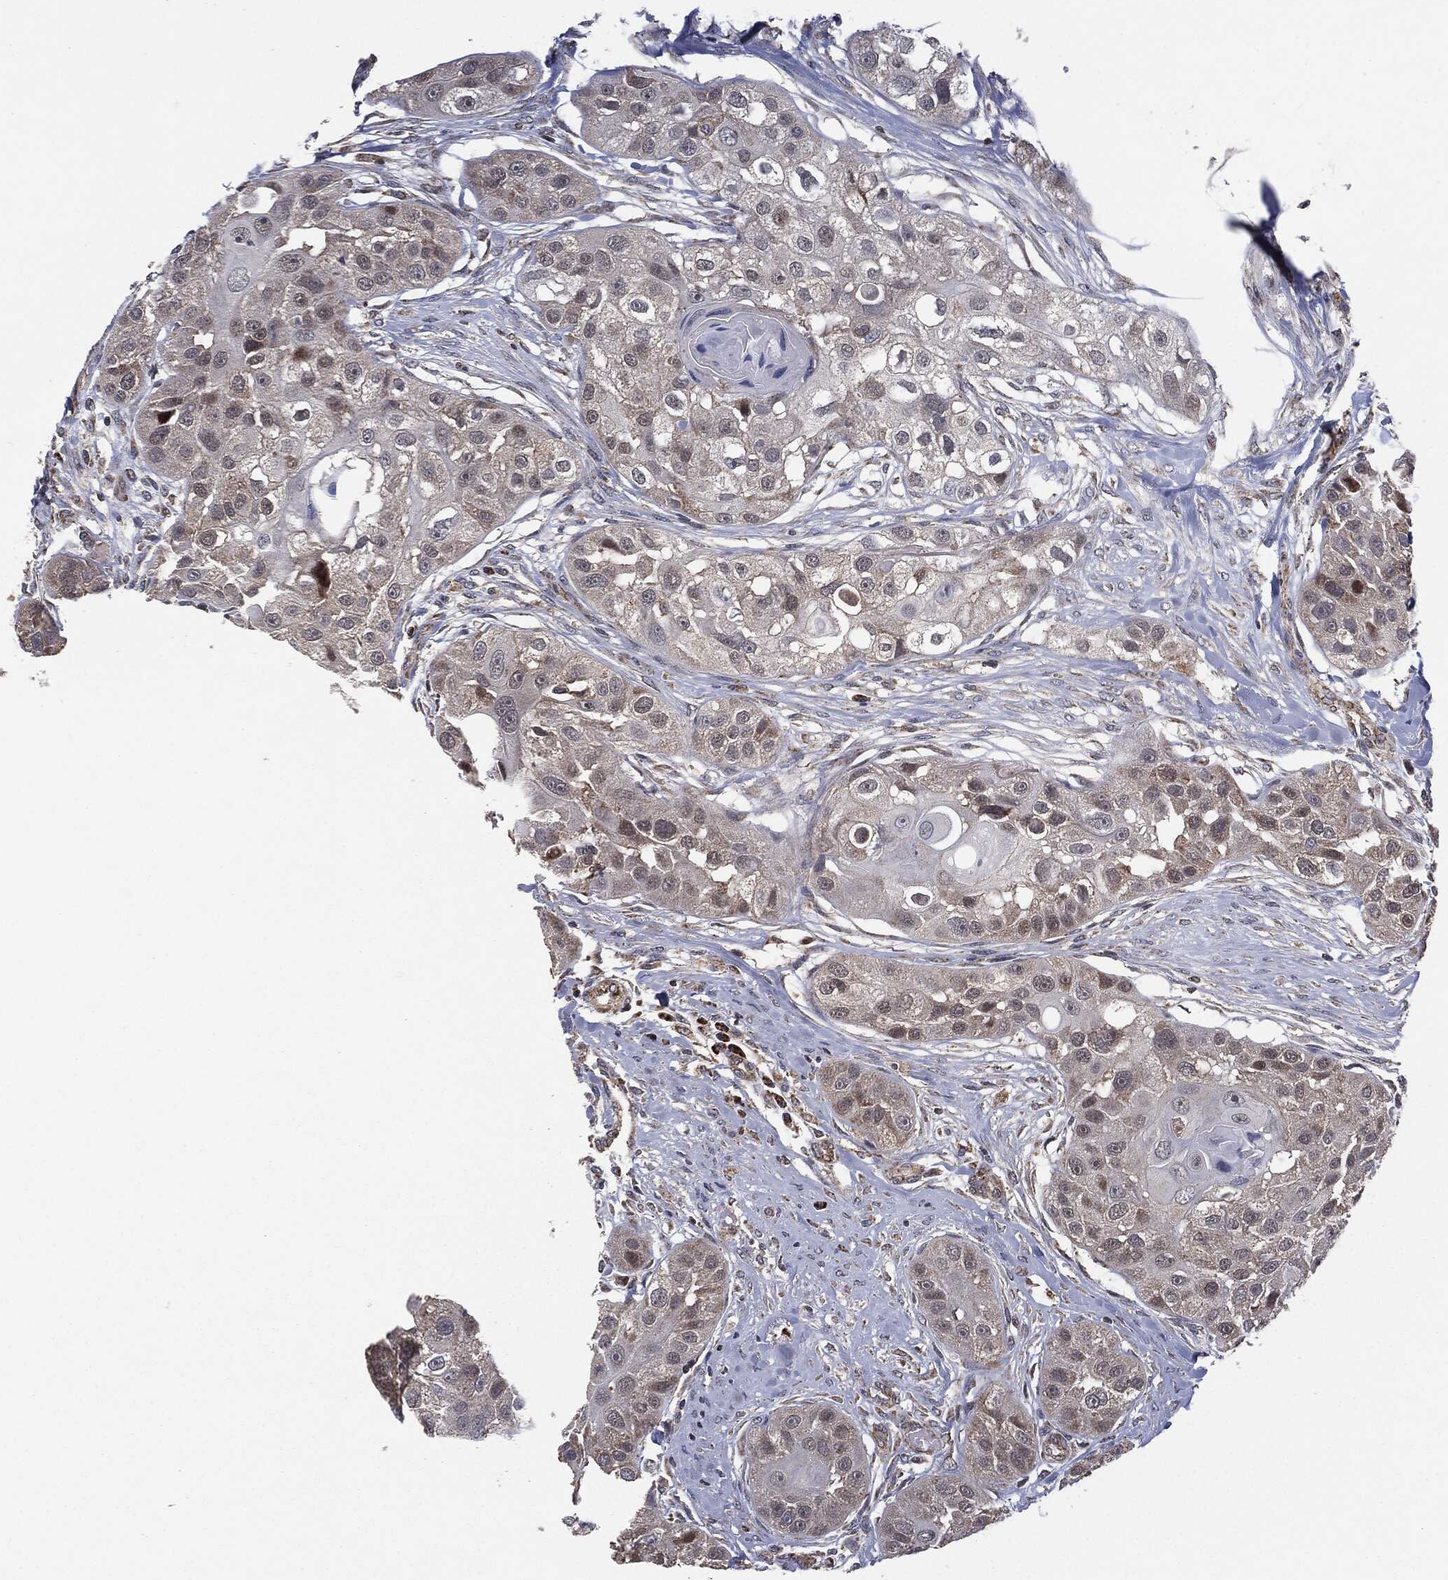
{"staining": {"intensity": "negative", "quantity": "none", "location": "none"}, "tissue": "head and neck cancer", "cell_type": "Tumor cells", "image_type": "cancer", "snomed": [{"axis": "morphology", "description": "Normal tissue, NOS"}, {"axis": "morphology", "description": "Squamous cell carcinoma, NOS"}, {"axis": "topography", "description": "Skeletal muscle"}, {"axis": "topography", "description": "Head-Neck"}], "caption": "Head and neck cancer (squamous cell carcinoma) stained for a protein using immunohistochemistry exhibits no staining tumor cells.", "gene": "MTOR", "patient": {"sex": "male", "age": 51}}